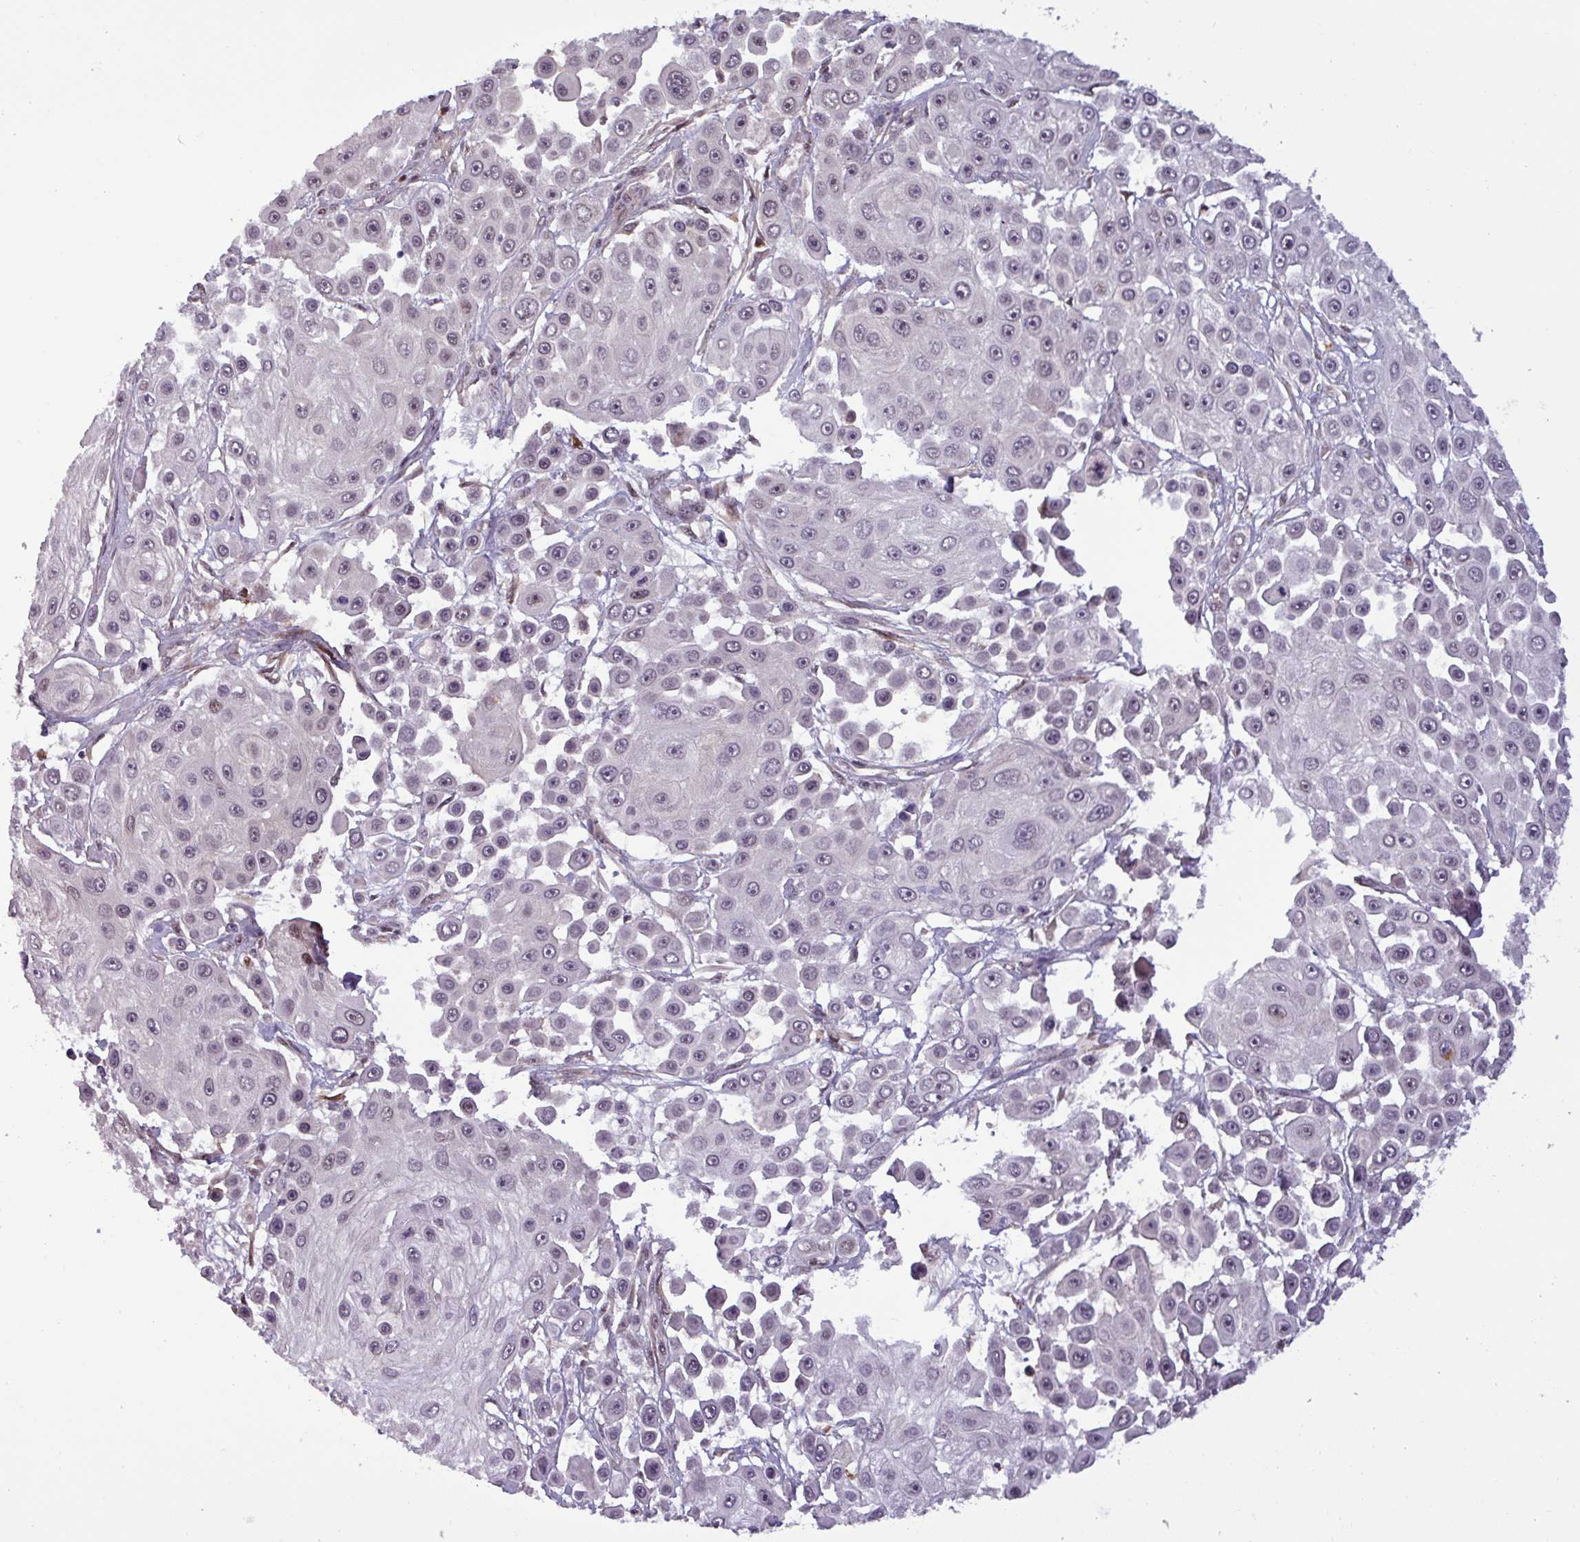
{"staining": {"intensity": "negative", "quantity": "none", "location": "none"}, "tissue": "skin cancer", "cell_type": "Tumor cells", "image_type": "cancer", "snomed": [{"axis": "morphology", "description": "Squamous cell carcinoma, NOS"}, {"axis": "topography", "description": "Skin"}], "caption": "Skin squamous cell carcinoma stained for a protein using IHC demonstrates no positivity tumor cells.", "gene": "NPFFR1", "patient": {"sex": "male", "age": 67}}